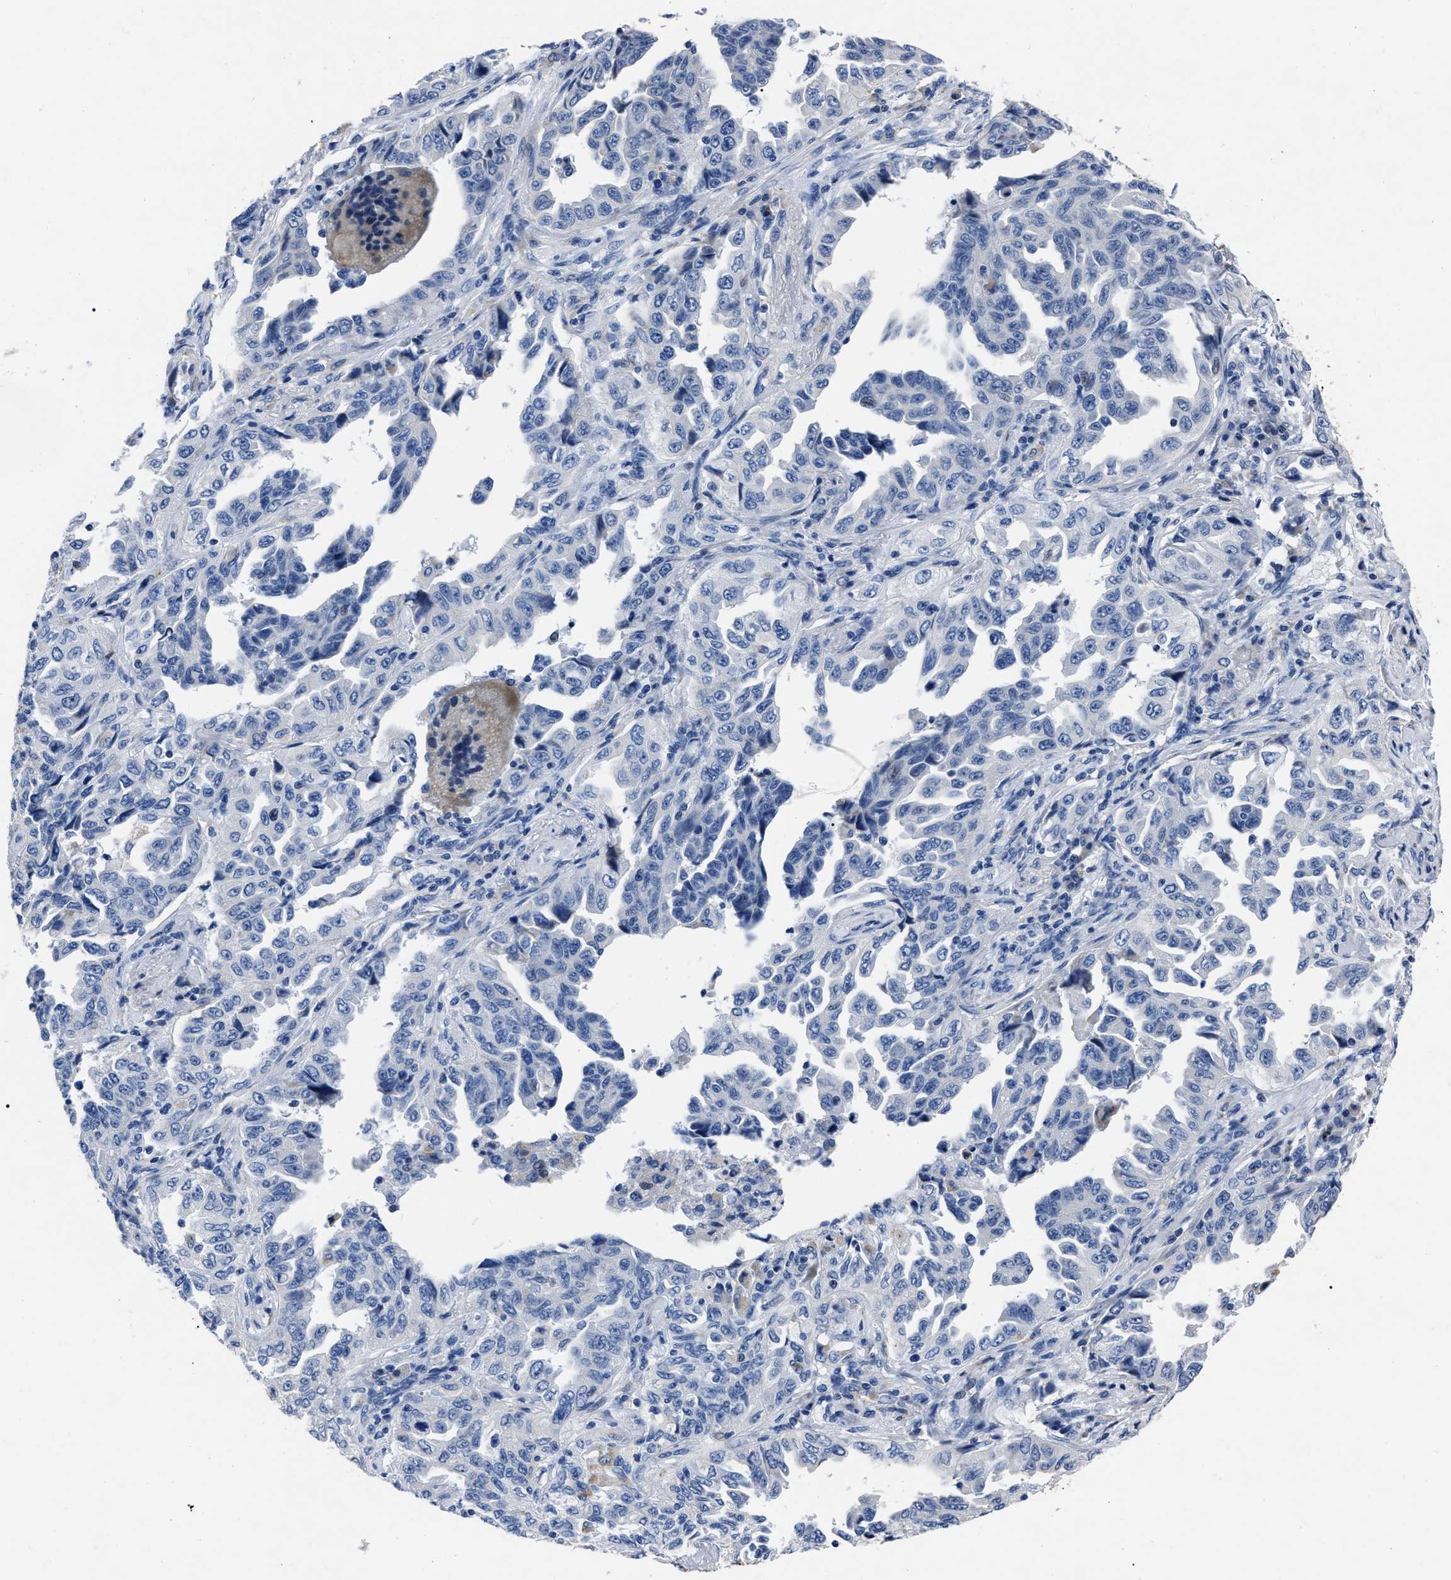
{"staining": {"intensity": "negative", "quantity": "none", "location": "none"}, "tissue": "lung cancer", "cell_type": "Tumor cells", "image_type": "cancer", "snomed": [{"axis": "morphology", "description": "Adenocarcinoma, NOS"}, {"axis": "topography", "description": "Lung"}], "caption": "Immunohistochemistry (IHC) histopathology image of neoplastic tissue: adenocarcinoma (lung) stained with DAB reveals no significant protein positivity in tumor cells.", "gene": "MOV10L1", "patient": {"sex": "female", "age": 51}}